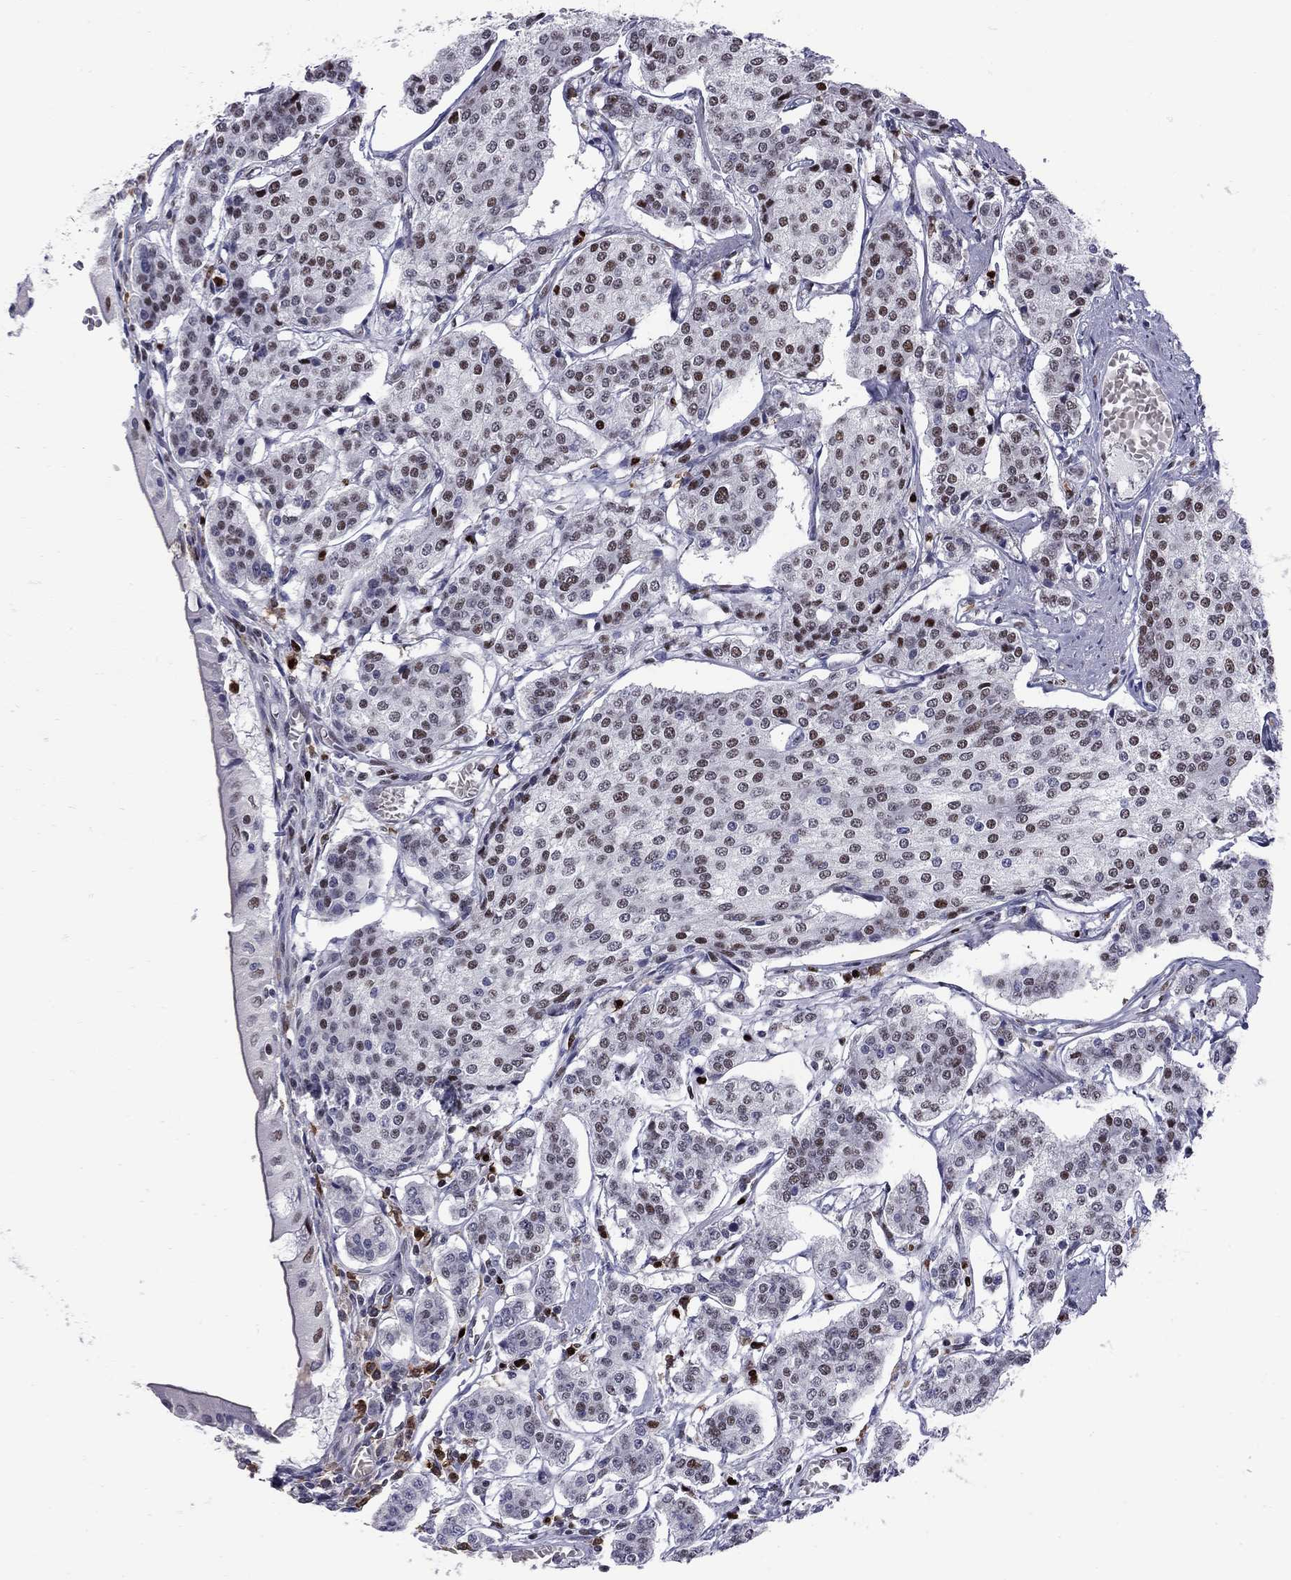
{"staining": {"intensity": "strong", "quantity": "<25%", "location": "nuclear"}, "tissue": "carcinoid", "cell_type": "Tumor cells", "image_type": "cancer", "snomed": [{"axis": "morphology", "description": "Carcinoid, malignant, NOS"}, {"axis": "topography", "description": "Small intestine"}], "caption": "An image showing strong nuclear positivity in approximately <25% of tumor cells in malignant carcinoid, as visualized by brown immunohistochemical staining.", "gene": "PCGF3", "patient": {"sex": "female", "age": 65}}